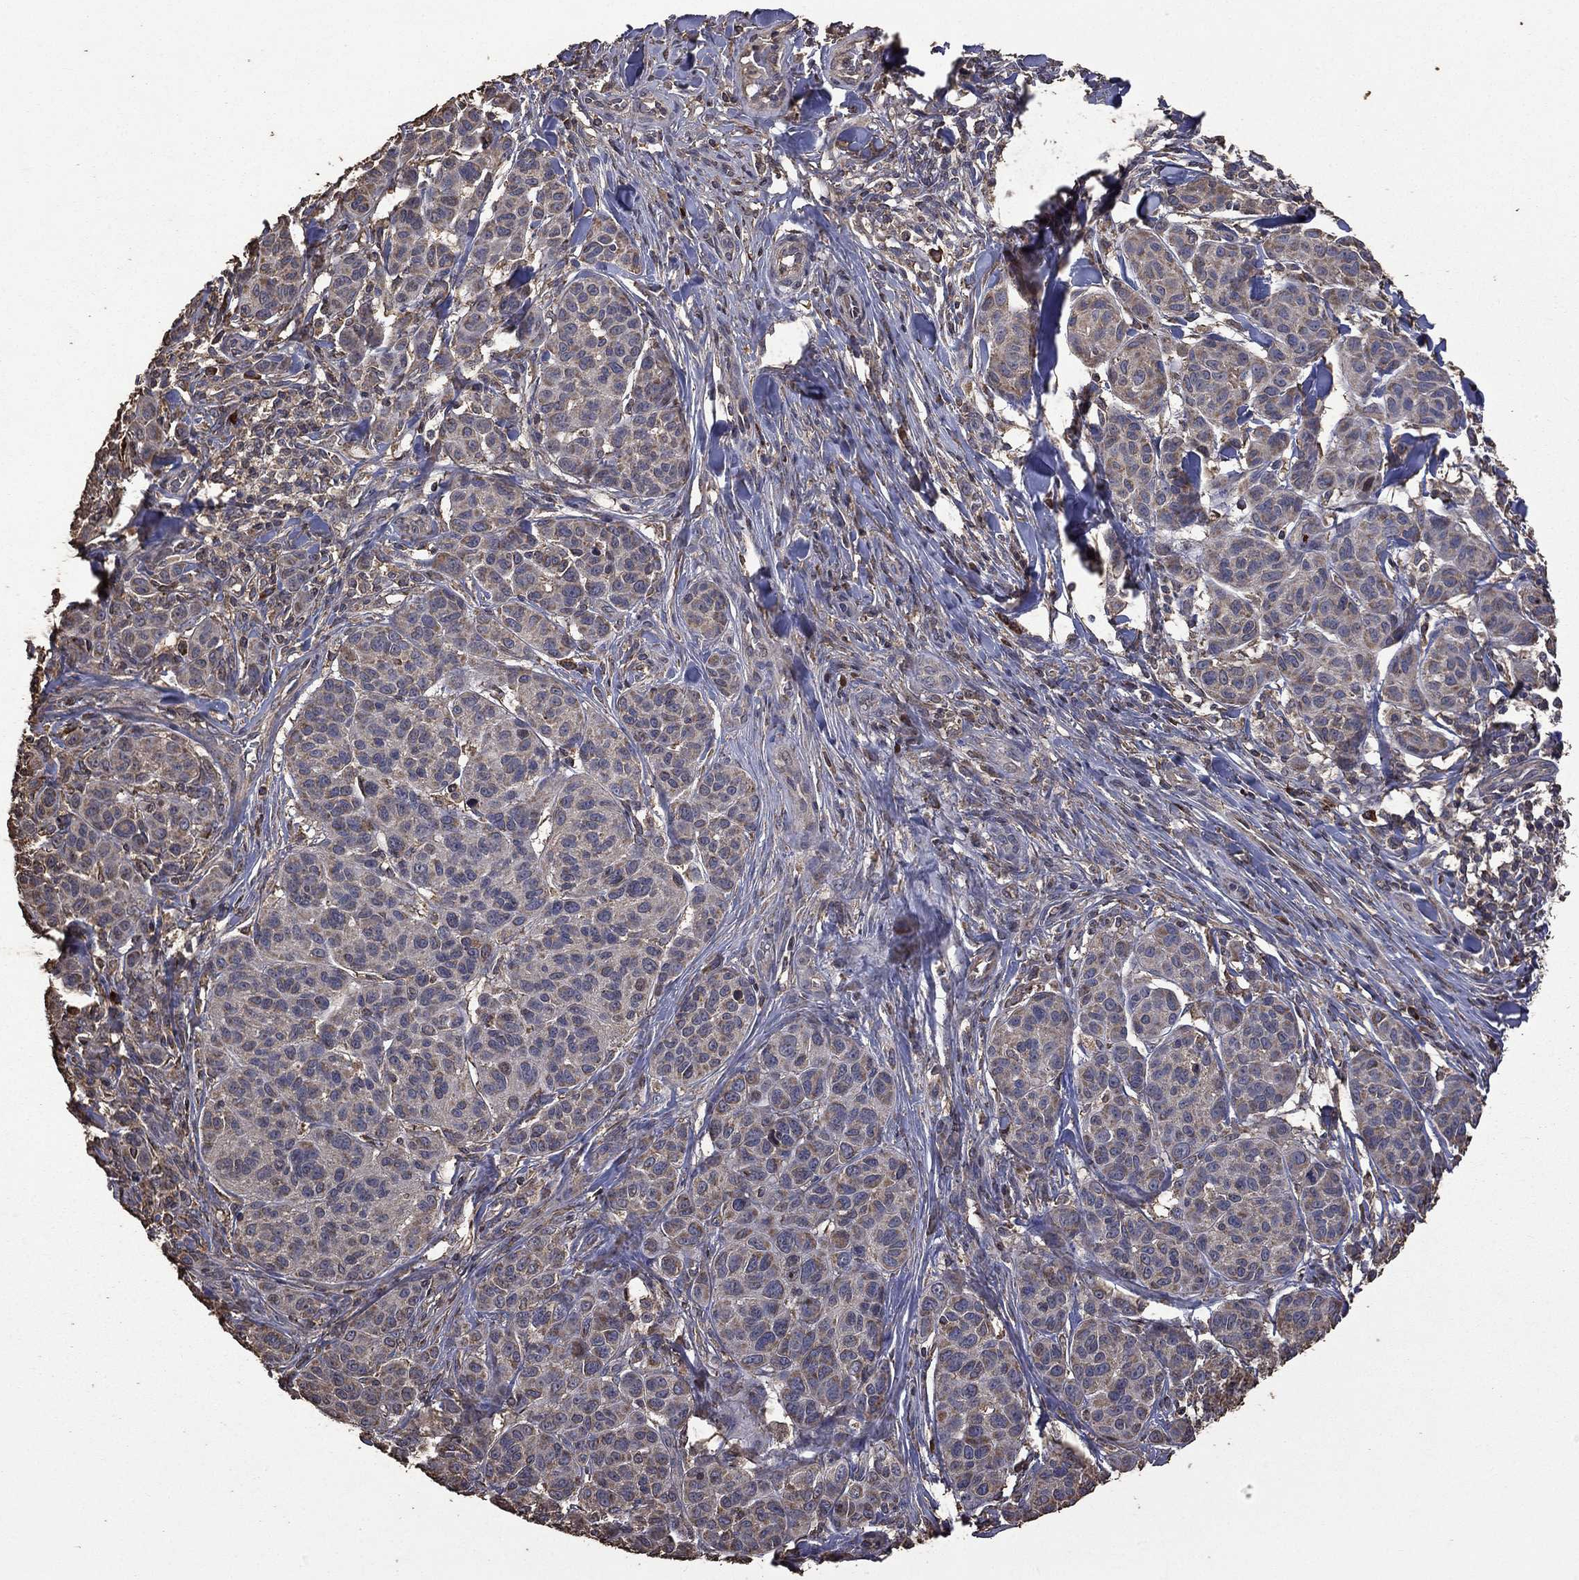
{"staining": {"intensity": "moderate", "quantity": "<25%", "location": "cytoplasmic/membranous"}, "tissue": "melanoma", "cell_type": "Tumor cells", "image_type": "cancer", "snomed": [{"axis": "morphology", "description": "Malignant melanoma, NOS"}, {"axis": "topography", "description": "Skin"}], "caption": "Protein expression analysis of human melanoma reveals moderate cytoplasmic/membranous positivity in approximately <25% of tumor cells.", "gene": "METTL27", "patient": {"sex": "male", "age": 79}}